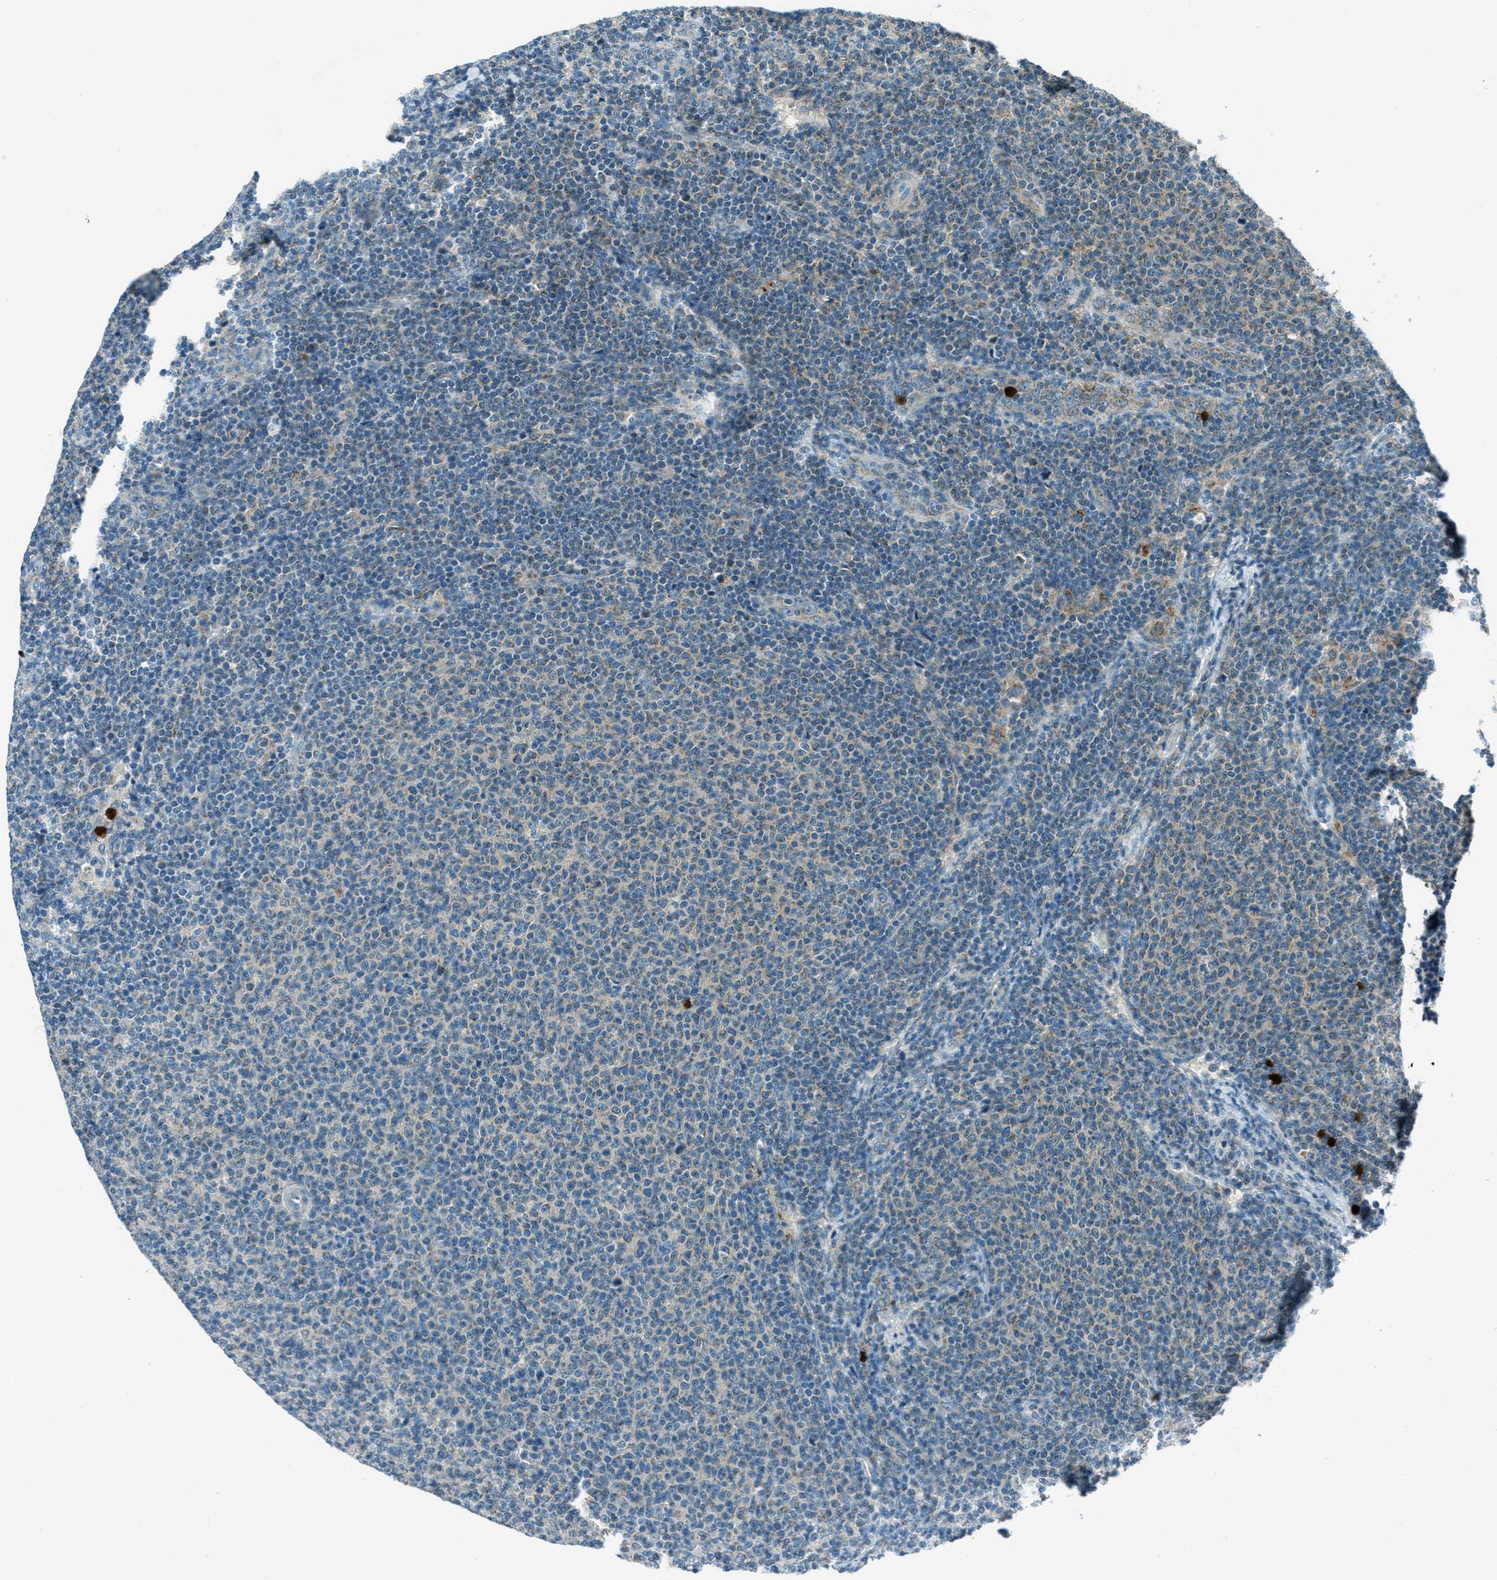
{"staining": {"intensity": "negative", "quantity": "none", "location": "none"}, "tissue": "lymphoma", "cell_type": "Tumor cells", "image_type": "cancer", "snomed": [{"axis": "morphology", "description": "Malignant lymphoma, non-Hodgkin's type, Low grade"}, {"axis": "topography", "description": "Lymph node"}], "caption": "Immunohistochemical staining of human lymphoma shows no significant positivity in tumor cells. (DAB (3,3'-diaminobenzidine) IHC visualized using brightfield microscopy, high magnification).", "gene": "FAR1", "patient": {"sex": "male", "age": 66}}